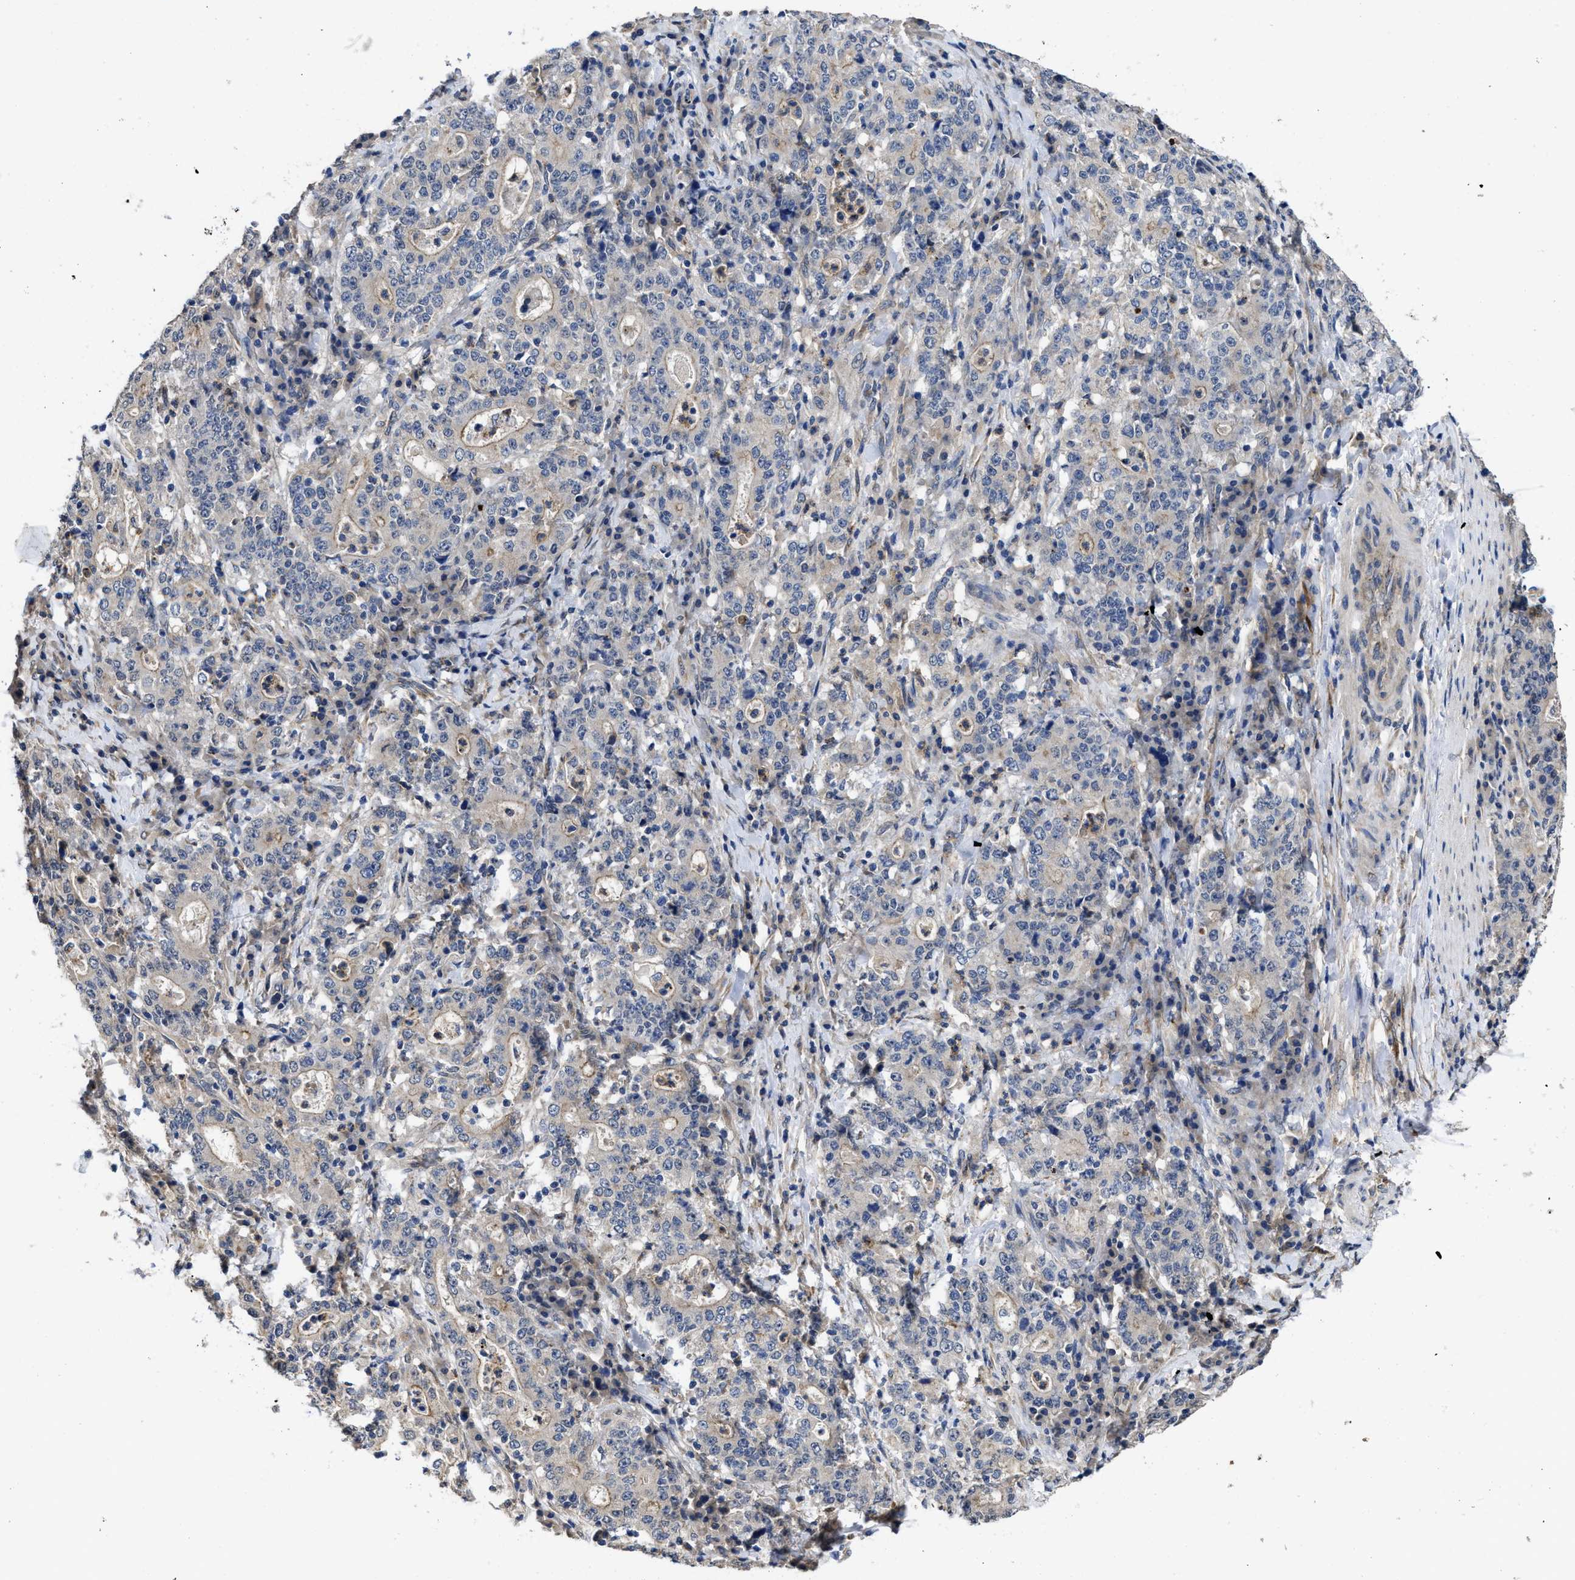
{"staining": {"intensity": "negative", "quantity": "none", "location": "none"}, "tissue": "stomach cancer", "cell_type": "Tumor cells", "image_type": "cancer", "snomed": [{"axis": "morphology", "description": "Normal tissue, NOS"}, {"axis": "morphology", "description": "Adenocarcinoma, NOS"}, {"axis": "topography", "description": "Stomach, upper"}, {"axis": "topography", "description": "Stomach"}], "caption": "DAB (3,3'-diaminobenzidine) immunohistochemical staining of human stomach cancer (adenocarcinoma) shows no significant staining in tumor cells.", "gene": "PKD2", "patient": {"sex": "male", "age": 59}}